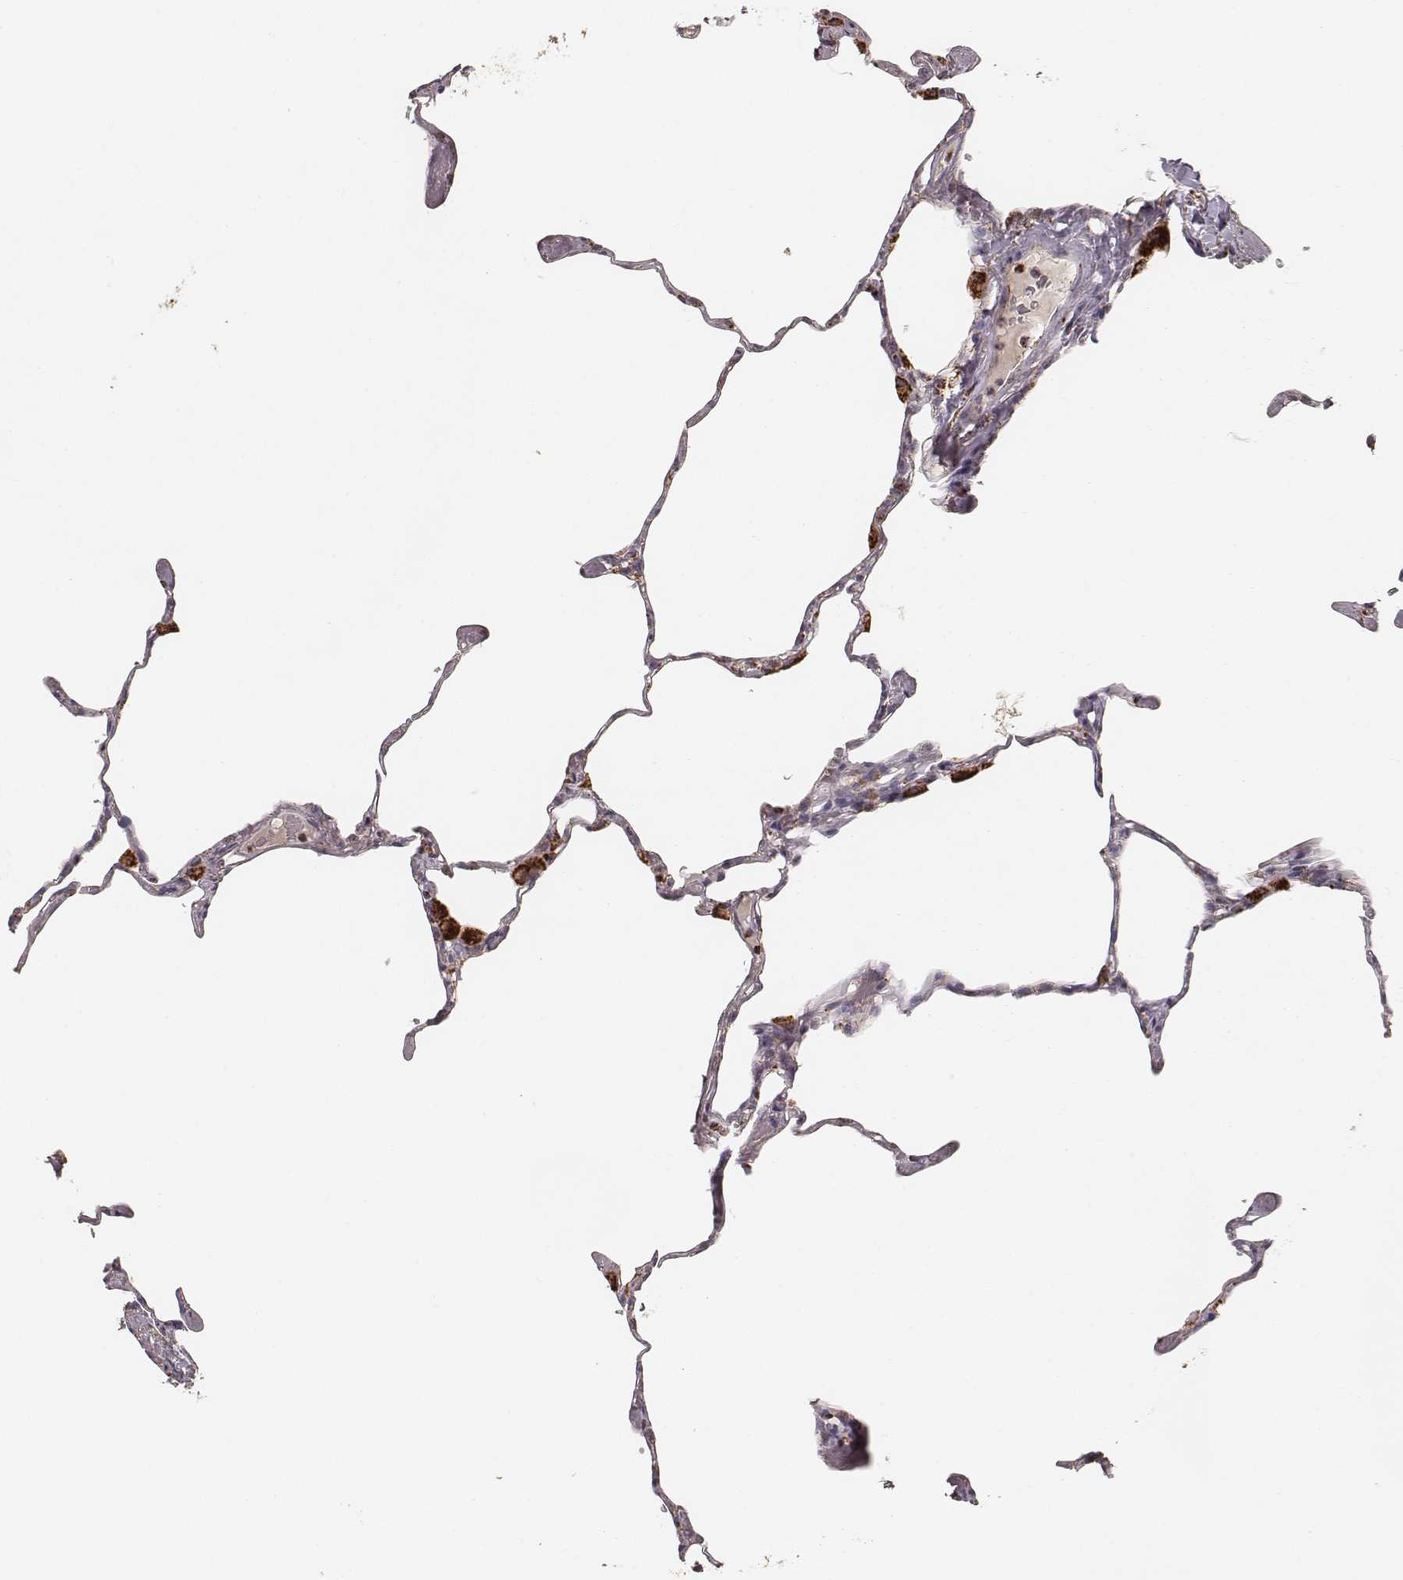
{"staining": {"intensity": "strong", "quantity": "<25%", "location": "cytoplasmic/membranous"}, "tissue": "lung", "cell_type": "Alveolar cells", "image_type": "normal", "snomed": [{"axis": "morphology", "description": "Normal tissue, NOS"}, {"axis": "topography", "description": "Lung"}], "caption": "Immunohistochemical staining of benign lung exhibits medium levels of strong cytoplasmic/membranous positivity in approximately <25% of alveolar cells.", "gene": "CS", "patient": {"sex": "male", "age": 65}}